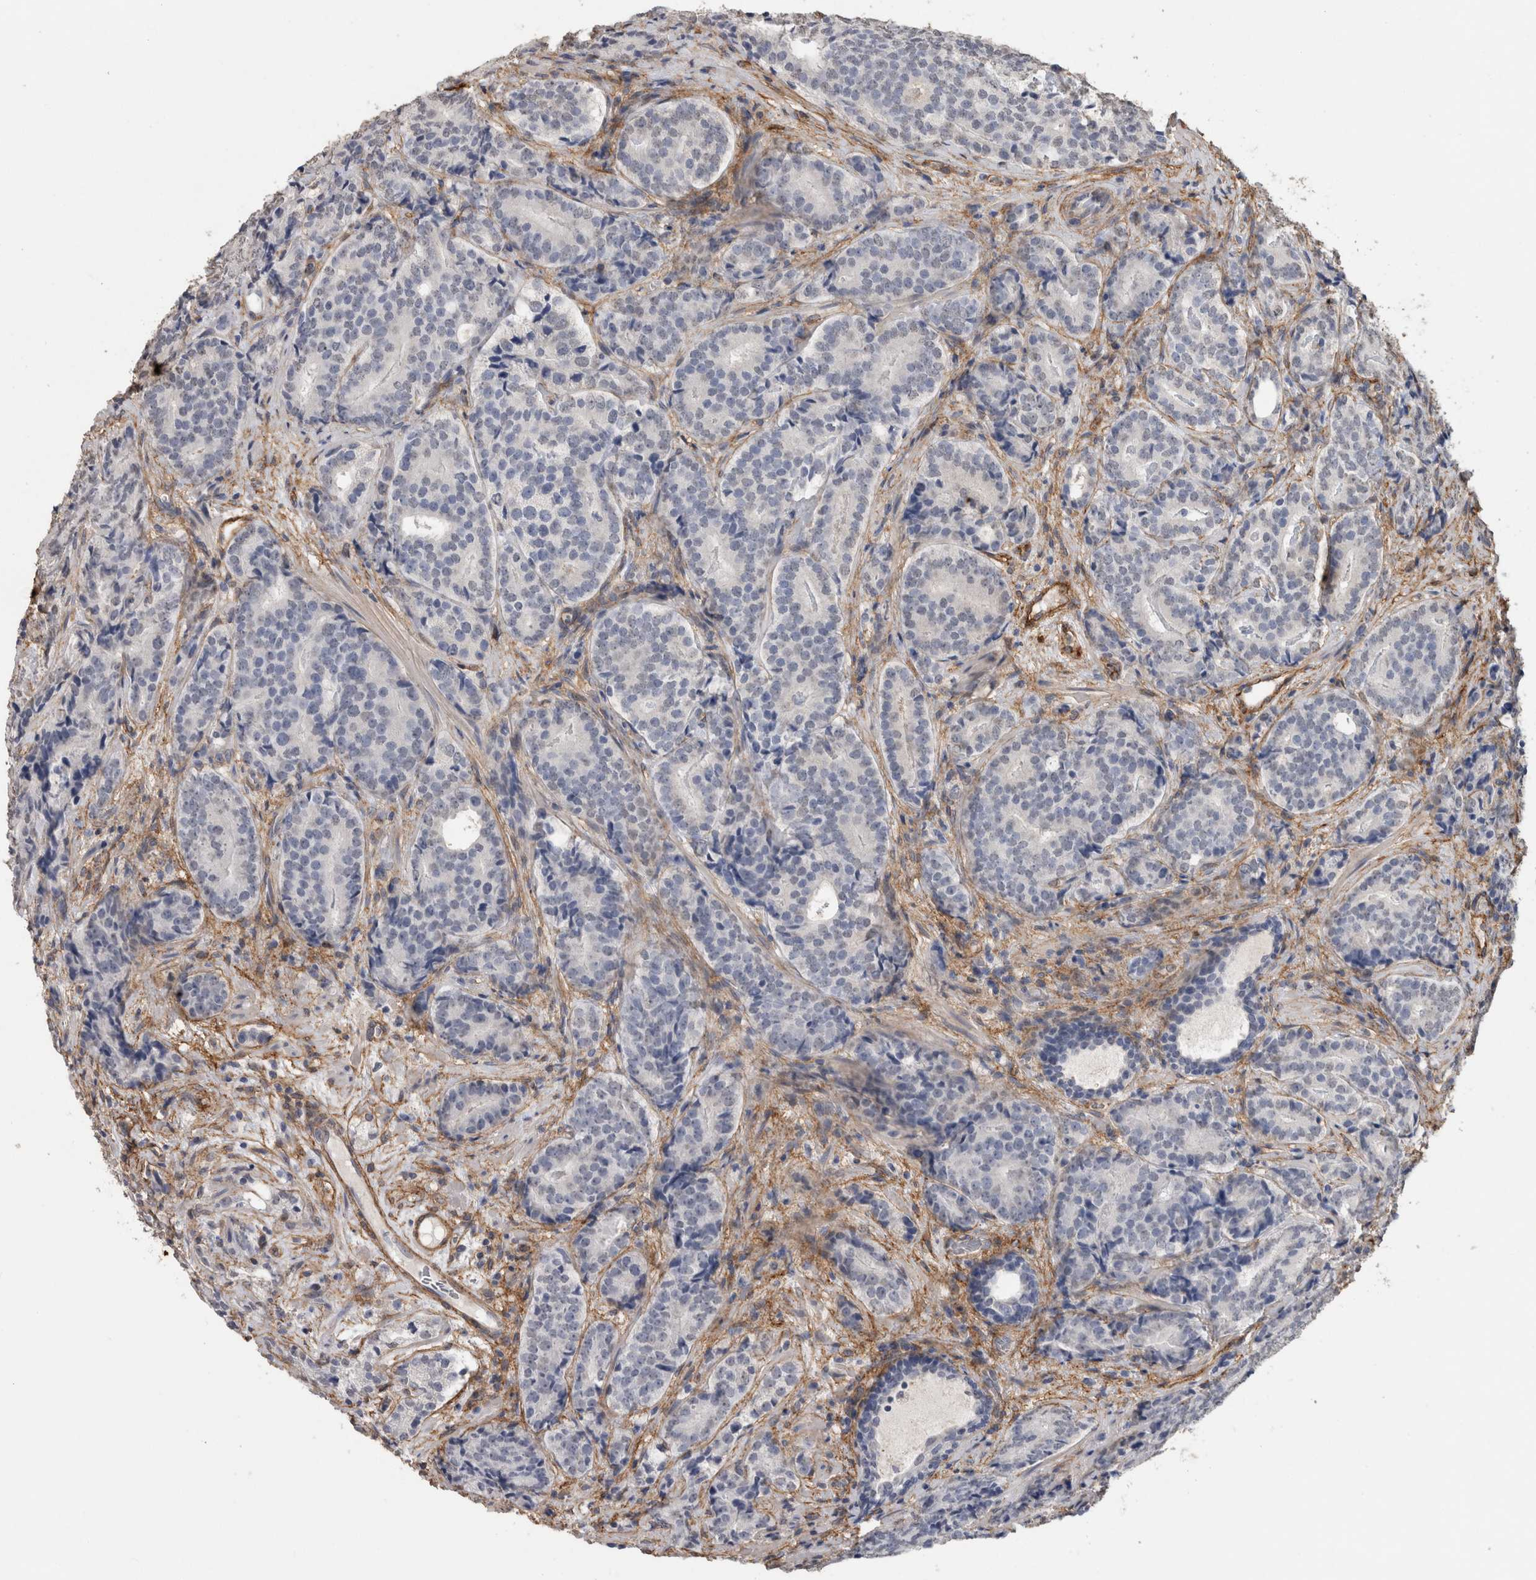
{"staining": {"intensity": "negative", "quantity": "none", "location": "none"}, "tissue": "prostate cancer", "cell_type": "Tumor cells", "image_type": "cancer", "snomed": [{"axis": "morphology", "description": "Adenocarcinoma, High grade"}, {"axis": "topography", "description": "Prostate"}], "caption": "Prostate cancer stained for a protein using immunohistochemistry (IHC) demonstrates no positivity tumor cells.", "gene": "RECK", "patient": {"sex": "male", "age": 56}}